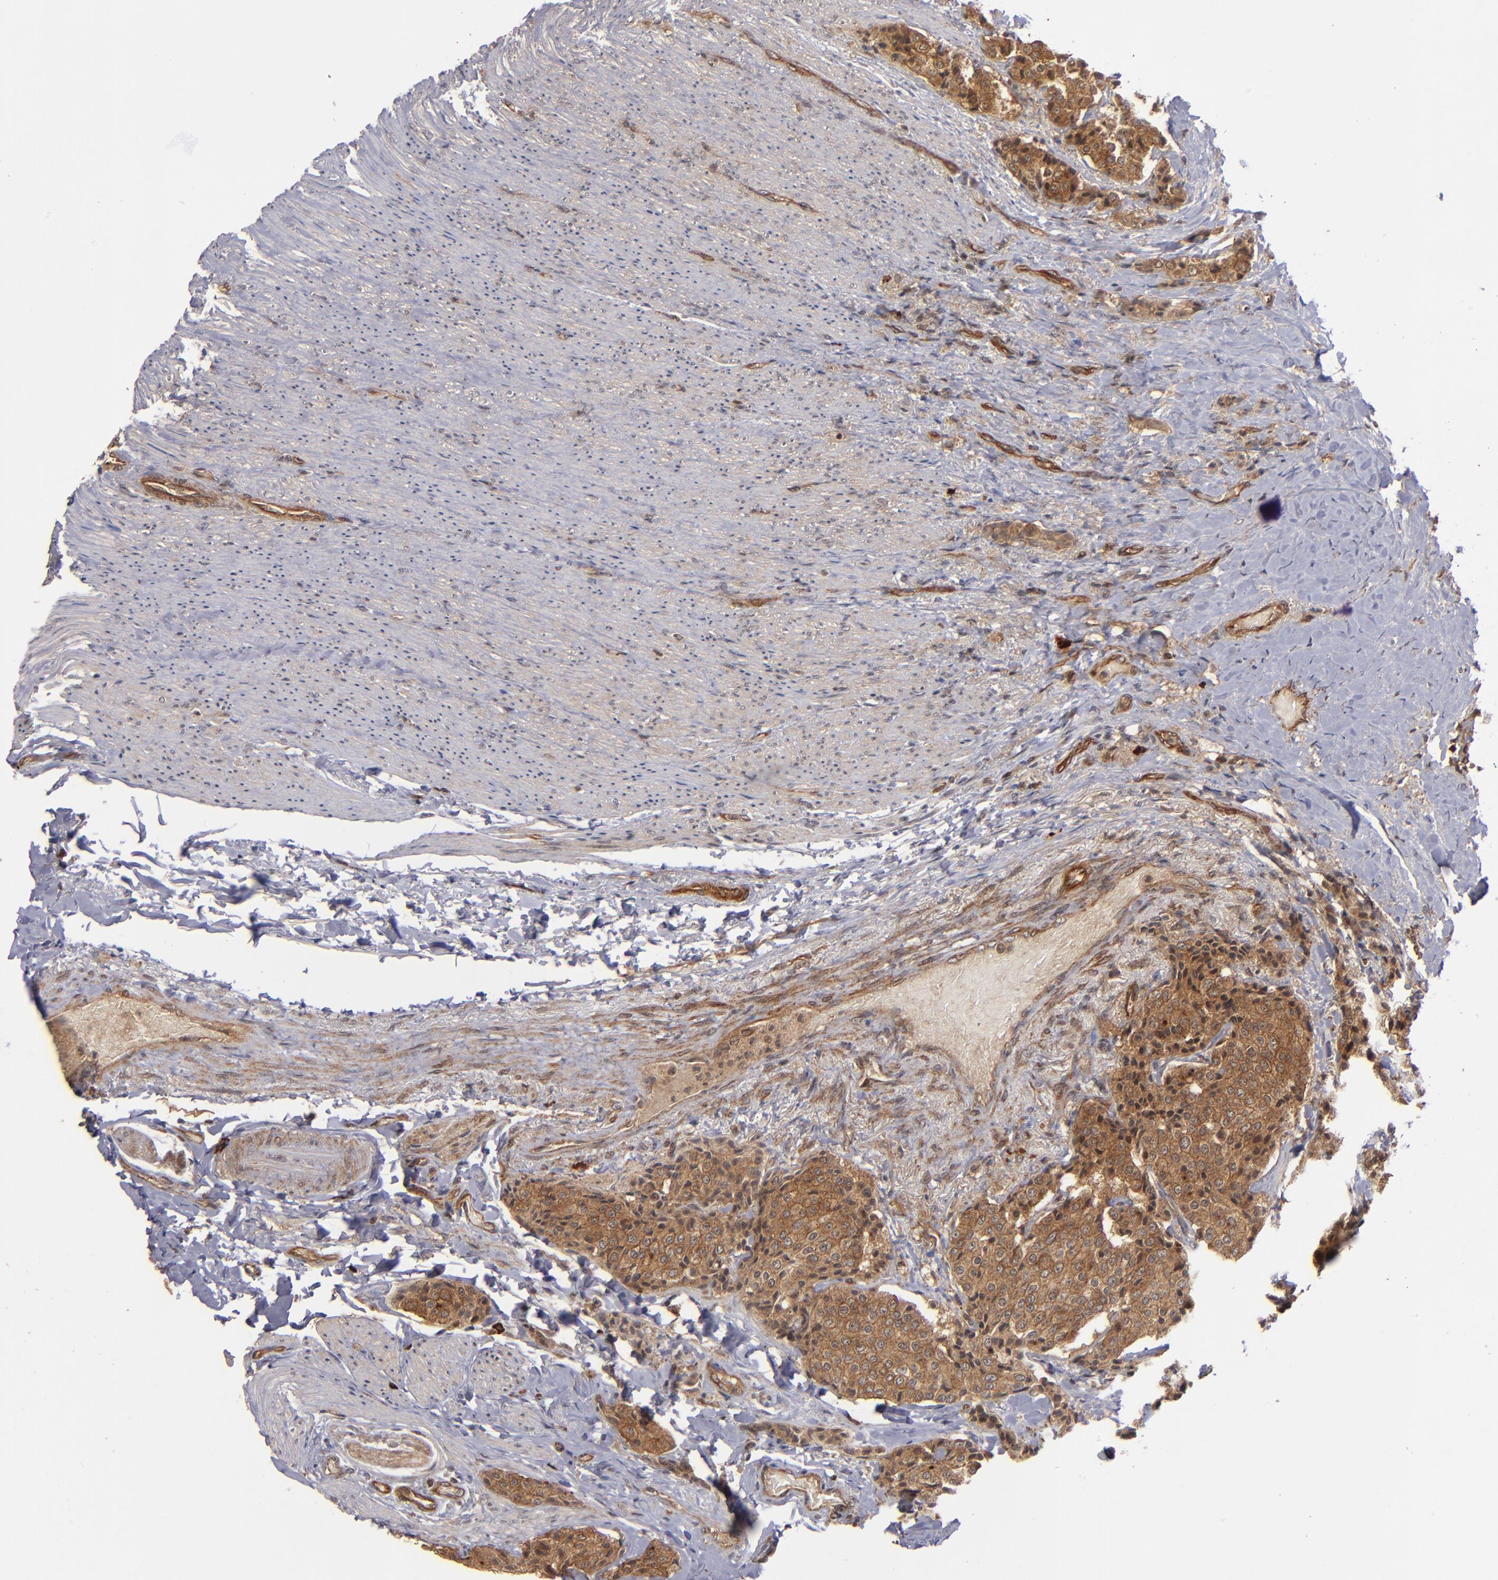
{"staining": {"intensity": "strong", "quantity": ">75%", "location": "cytoplasmic/membranous"}, "tissue": "carcinoid", "cell_type": "Tumor cells", "image_type": "cancer", "snomed": [{"axis": "morphology", "description": "Carcinoid, malignant, NOS"}, {"axis": "topography", "description": "Colon"}], "caption": "A high amount of strong cytoplasmic/membranous staining is seen in approximately >75% of tumor cells in carcinoid (malignant) tissue.", "gene": "BDKRB1", "patient": {"sex": "female", "age": 61}}